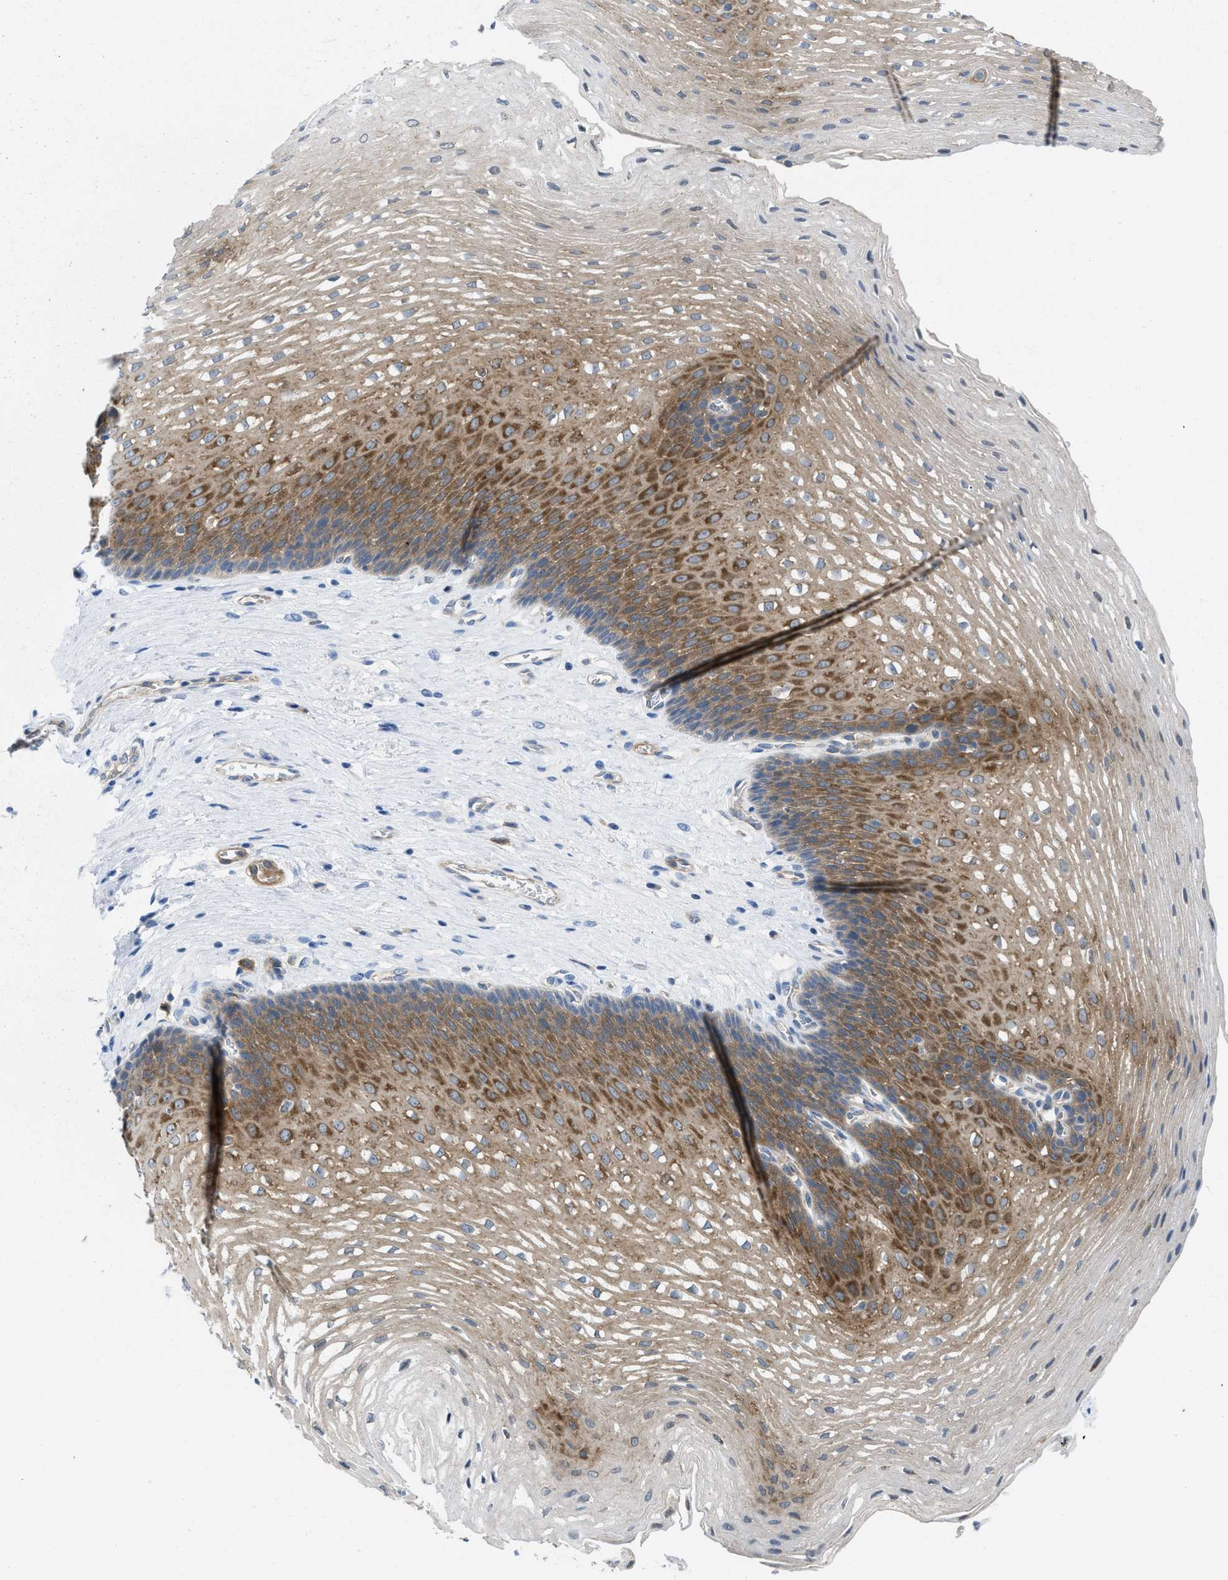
{"staining": {"intensity": "moderate", "quantity": ">75%", "location": "cytoplasmic/membranous"}, "tissue": "esophagus", "cell_type": "Squamous epithelial cells", "image_type": "normal", "snomed": [{"axis": "morphology", "description": "Normal tissue, NOS"}, {"axis": "topography", "description": "Esophagus"}], "caption": "High-magnification brightfield microscopy of unremarkable esophagus stained with DAB (3,3'-diaminobenzidine) (brown) and counterstained with hematoxylin (blue). squamous epithelial cells exhibit moderate cytoplasmic/membranous expression is seen in about>75% of cells.", "gene": "PDLIM5", "patient": {"sex": "male", "age": 48}}